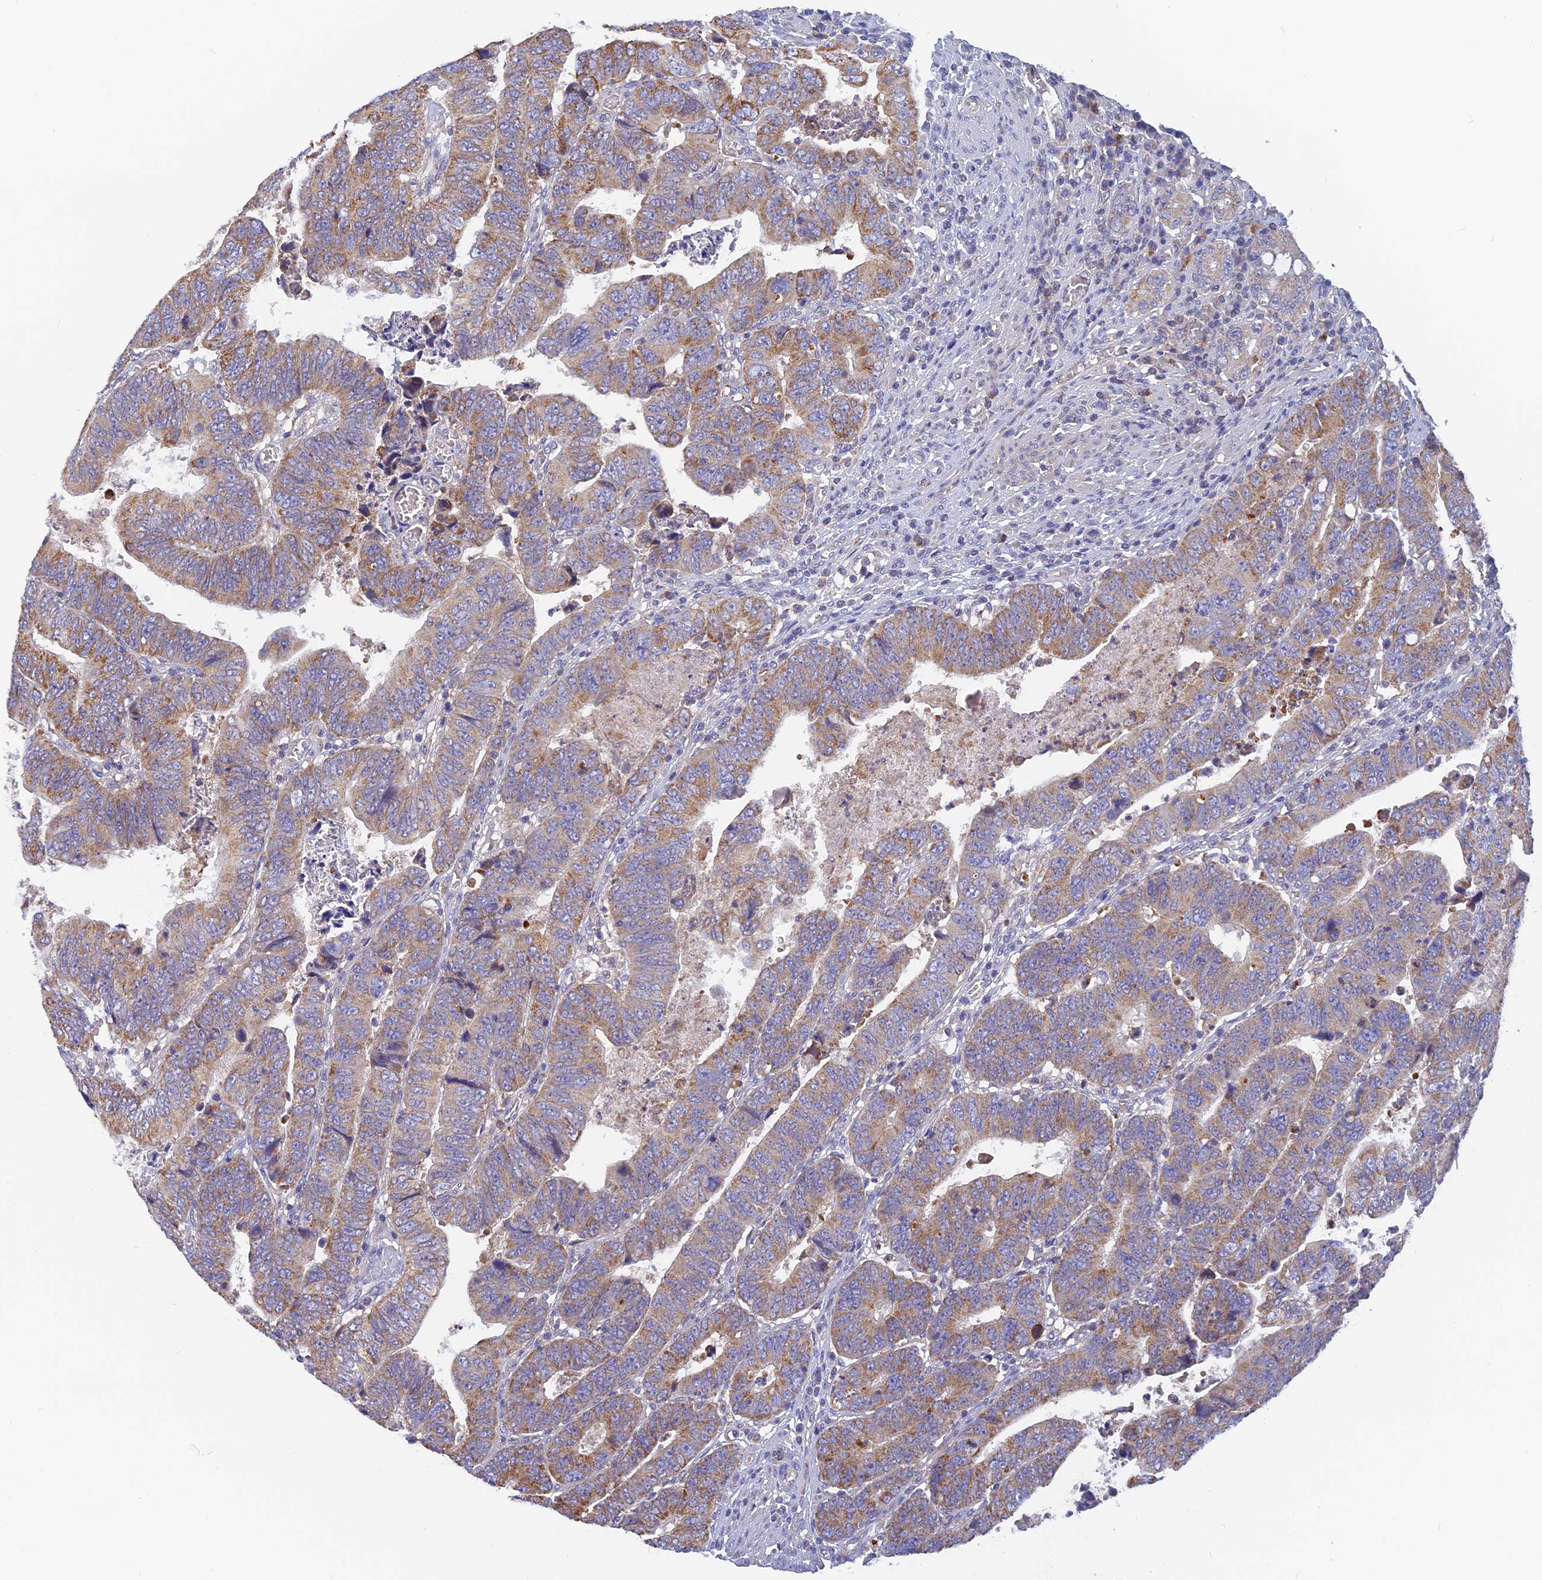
{"staining": {"intensity": "moderate", "quantity": ">75%", "location": "cytoplasmic/membranous"}, "tissue": "colorectal cancer", "cell_type": "Tumor cells", "image_type": "cancer", "snomed": [{"axis": "morphology", "description": "Normal tissue, NOS"}, {"axis": "morphology", "description": "Adenocarcinoma, NOS"}, {"axis": "topography", "description": "Rectum"}], "caption": "This micrograph reveals colorectal cancer stained with immunohistochemistry (IHC) to label a protein in brown. The cytoplasmic/membranous of tumor cells show moderate positivity for the protein. Nuclei are counter-stained blue.", "gene": "CACNA1B", "patient": {"sex": "female", "age": 65}}